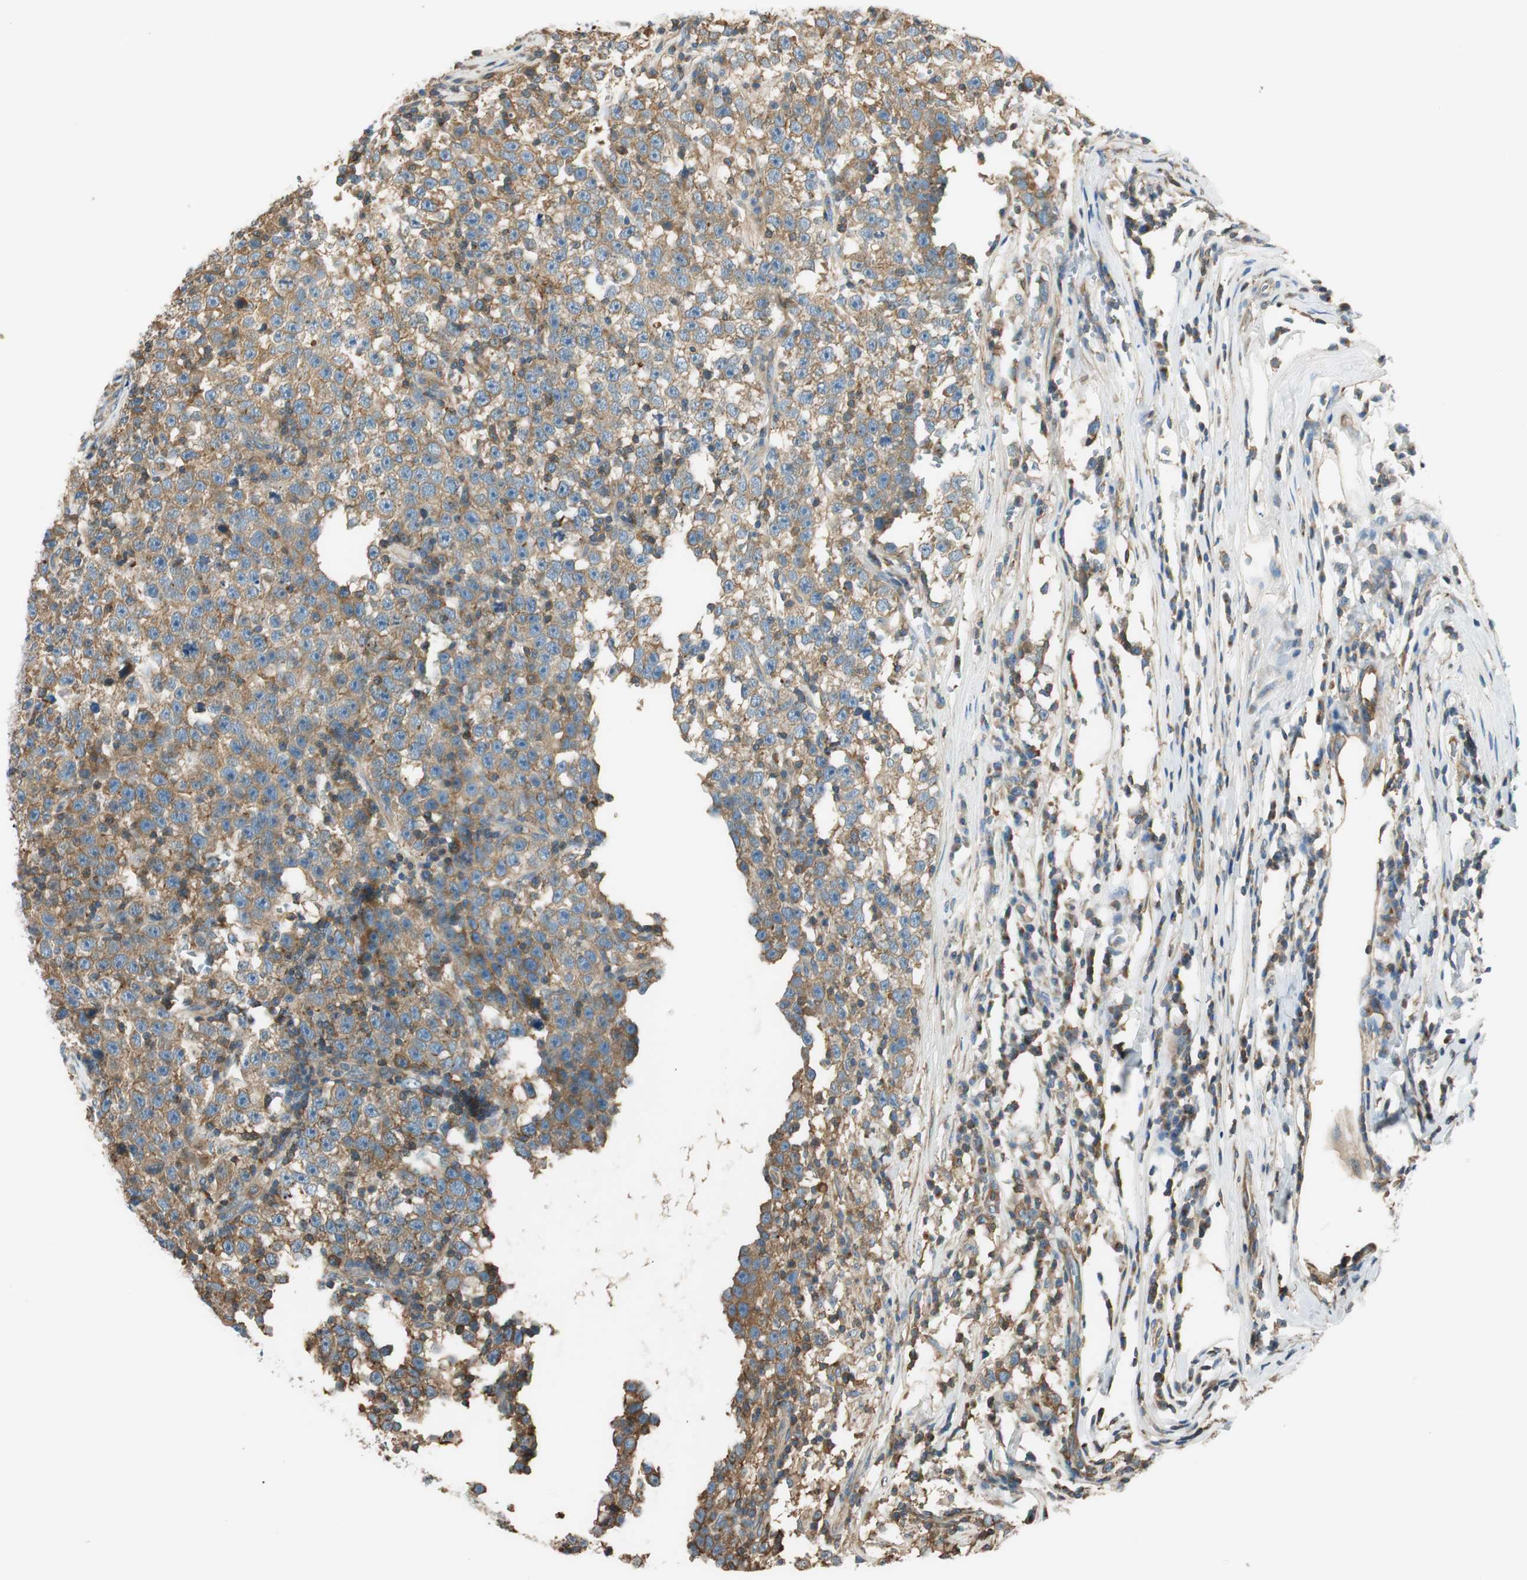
{"staining": {"intensity": "moderate", "quantity": ">75%", "location": "cytoplasmic/membranous"}, "tissue": "testis cancer", "cell_type": "Tumor cells", "image_type": "cancer", "snomed": [{"axis": "morphology", "description": "Seminoma, NOS"}, {"axis": "topography", "description": "Testis"}], "caption": "Protein analysis of testis cancer tissue displays moderate cytoplasmic/membranous positivity in approximately >75% of tumor cells.", "gene": "PI4K2B", "patient": {"sex": "male", "age": 43}}